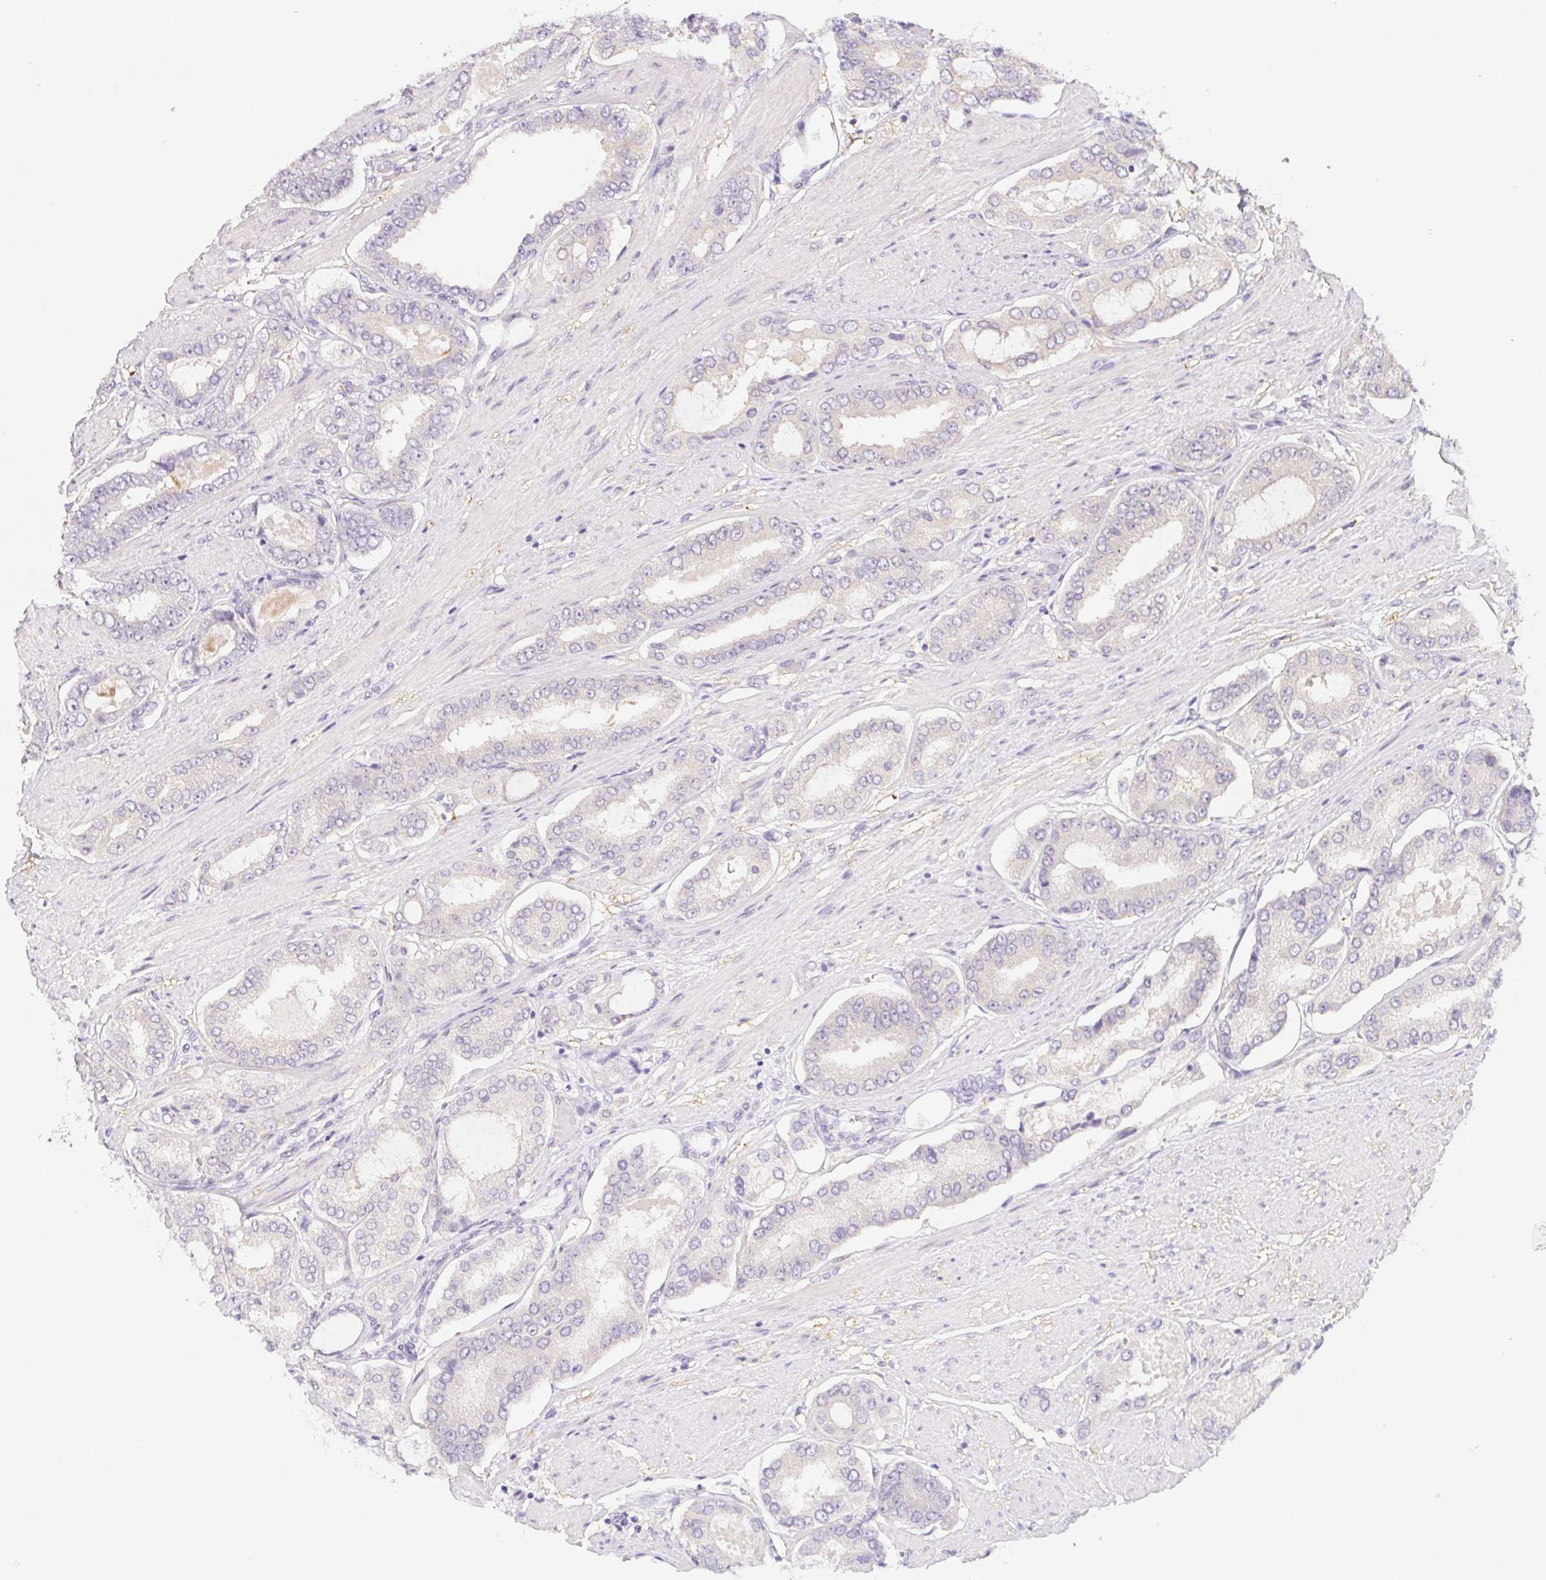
{"staining": {"intensity": "negative", "quantity": "none", "location": "none"}, "tissue": "prostate cancer", "cell_type": "Tumor cells", "image_type": "cancer", "snomed": [{"axis": "morphology", "description": "Adenocarcinoma, High grade"}, {"axis": "topography", "description": "Prostate"}], "caption": "This is an immunohistochemistry (IHC) photomicrograph of human prostate cancer (high-grade adenocarcinoma). There is no expression in tumor cells.", "gene": "ZBBX", "patient": {"sex": "male", "age": 63}}